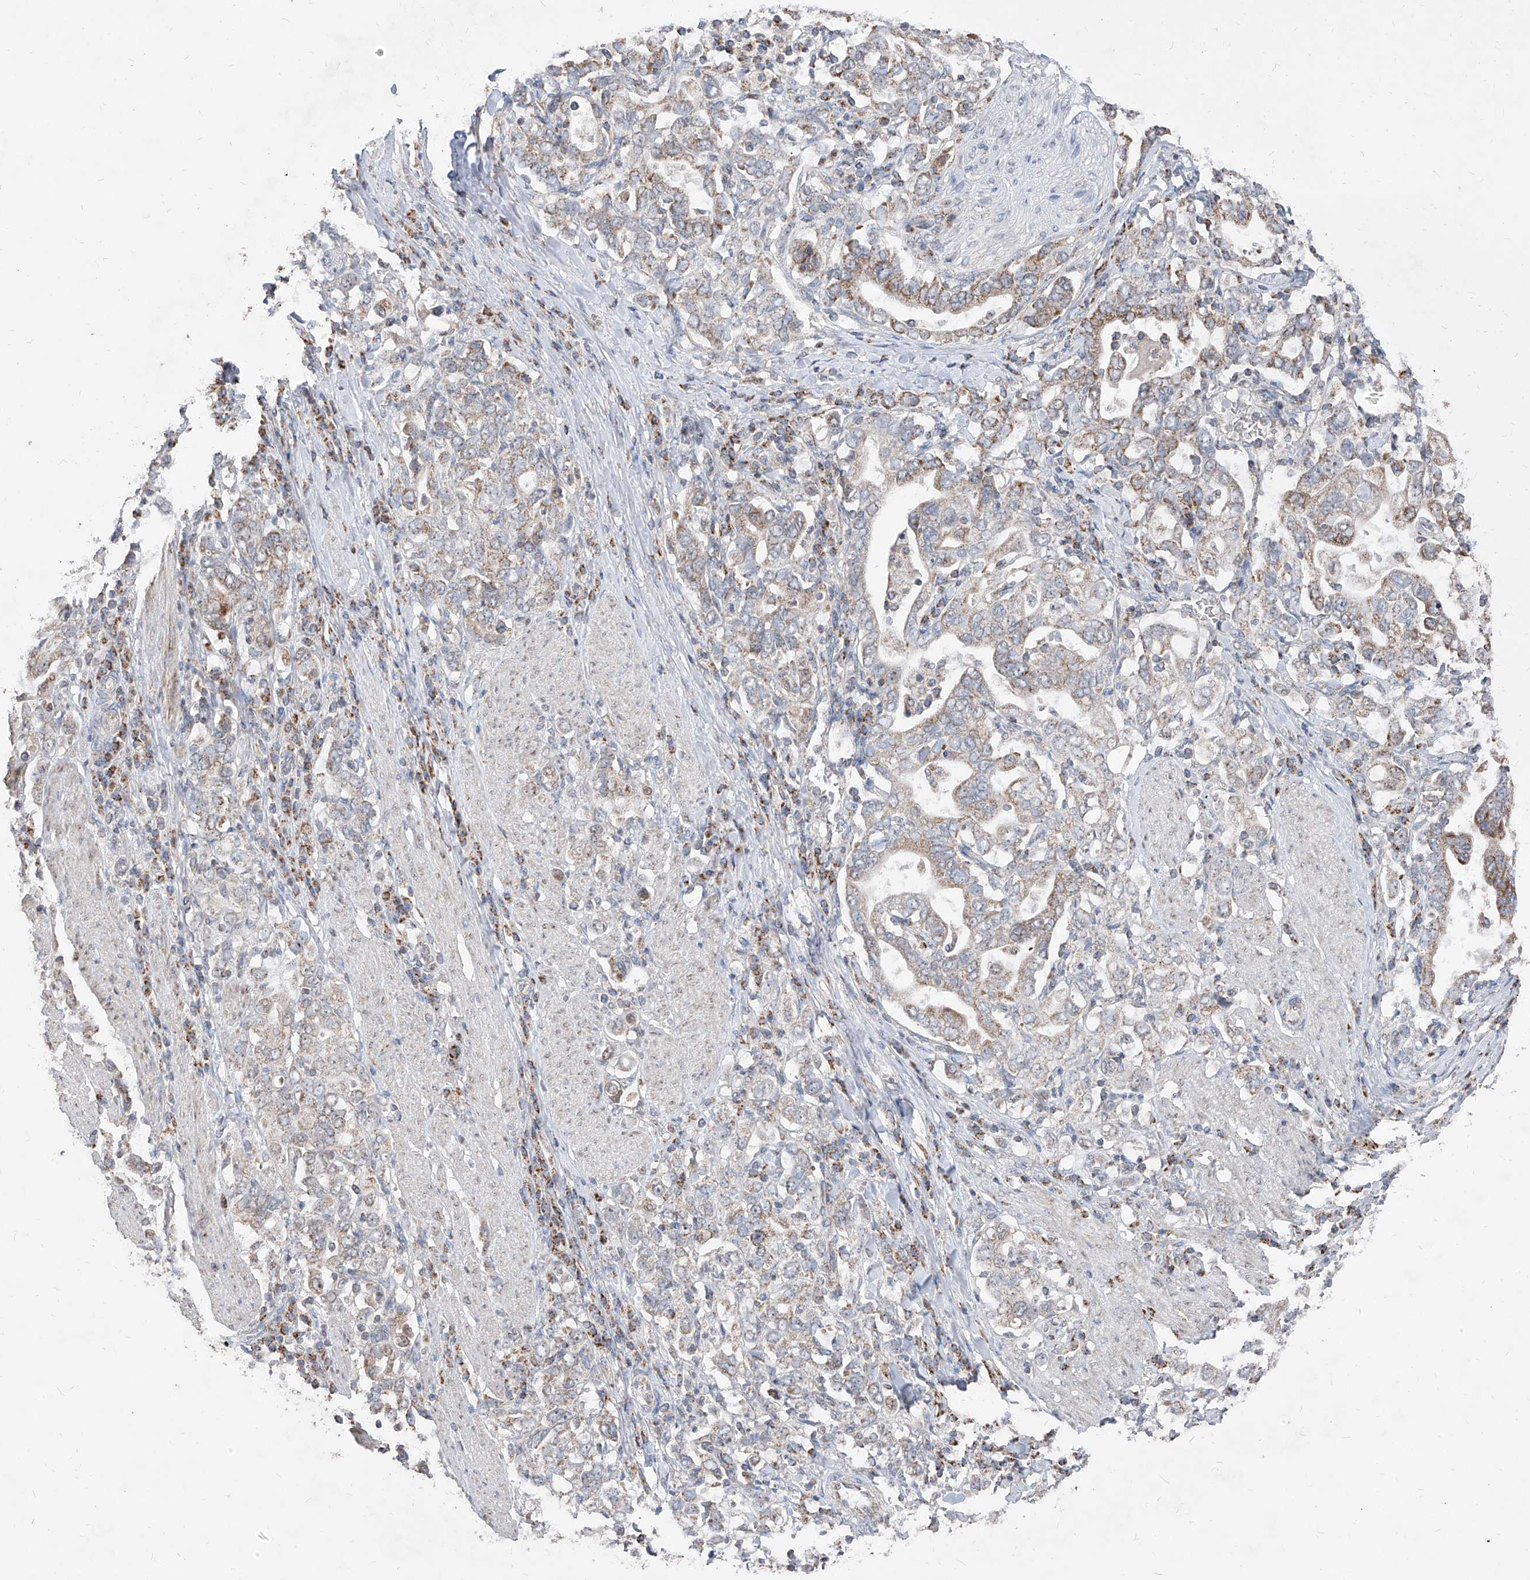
{"staining": {"intensity": "weak", "quantity": "25%-75%", "location": "cytoplasmic/membranous"}, "tissue": "stomach cancer", "cell_type": "Tumor cells", "image_type": "cancer", "snomed": [{"axis": "morphology", "description": "Adenocarcinoma, NOS"}, {"axis": "topography", "description": "Stomach, upper"}], "caption": "This image exhibits immunohistochemistry staining of stomach cancer, with low weak cytoplasmic/membranous expression in about 25%-75% of tumor cells.", "gene": "NDUFB3", "patient": {"sex": "male", "age": 62}}